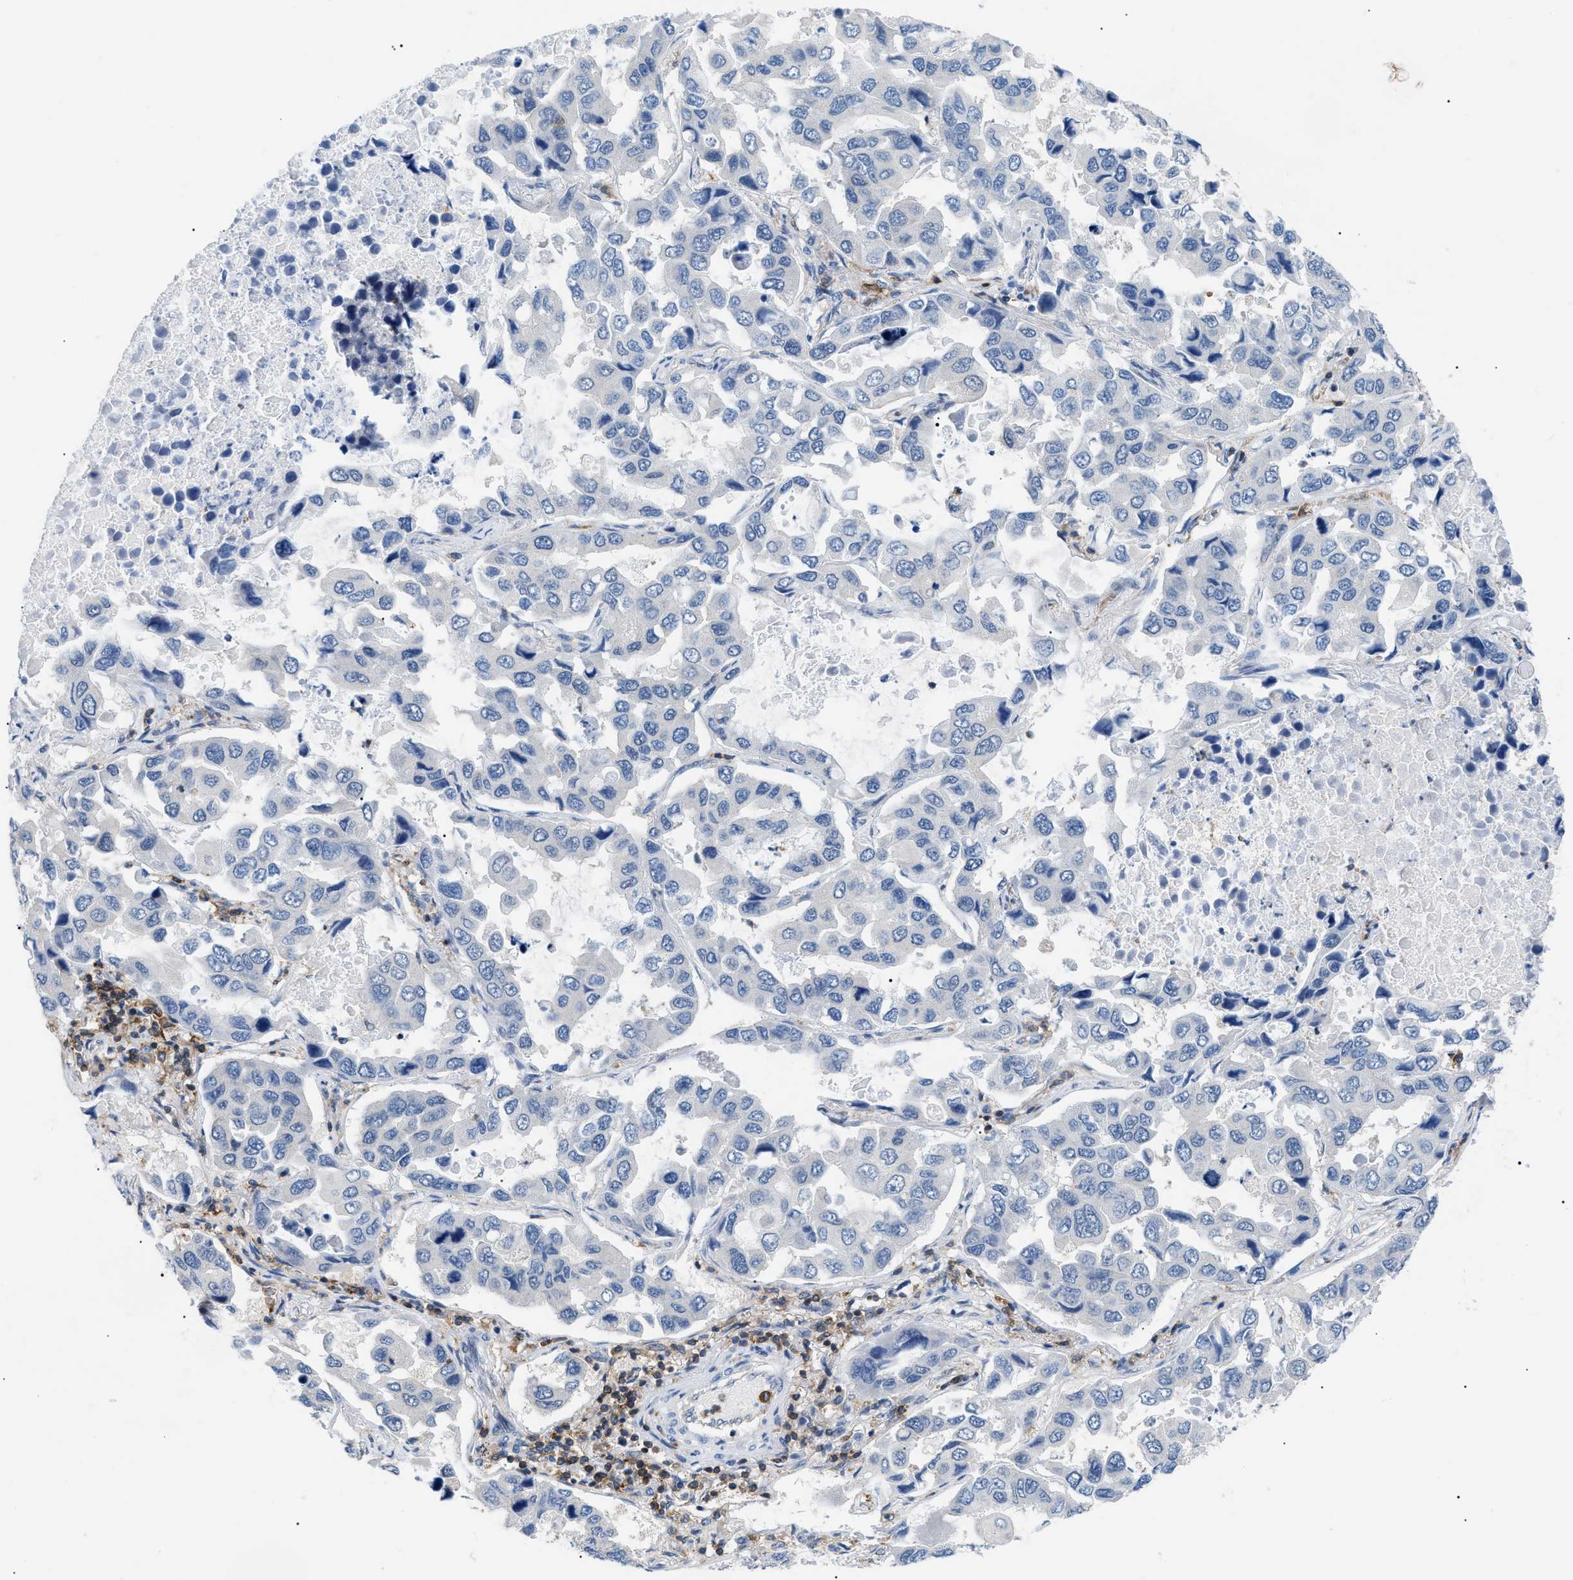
{"staining": {"intensity": "negative", "quantity": "none", "location": "none"}, "tissue": "lung cancer", "cell_type": "Tumor cells", "image_type": "cancer", "snomed": [{"axis": "morphology", "description": "Adenocarcinoma, NOS"}, {"axis": "topography", "description": "Lung"}], "caption": "A high-resolution photomicrograph shows immunohistochemistry staining of lung adenocarcinoma, which exhibits no significant positivity in tumor cells. (DAB immunohistochemistry, high magnification).", "gene": "INPP5D", "patient": {"sex": "male", "age": 64}}